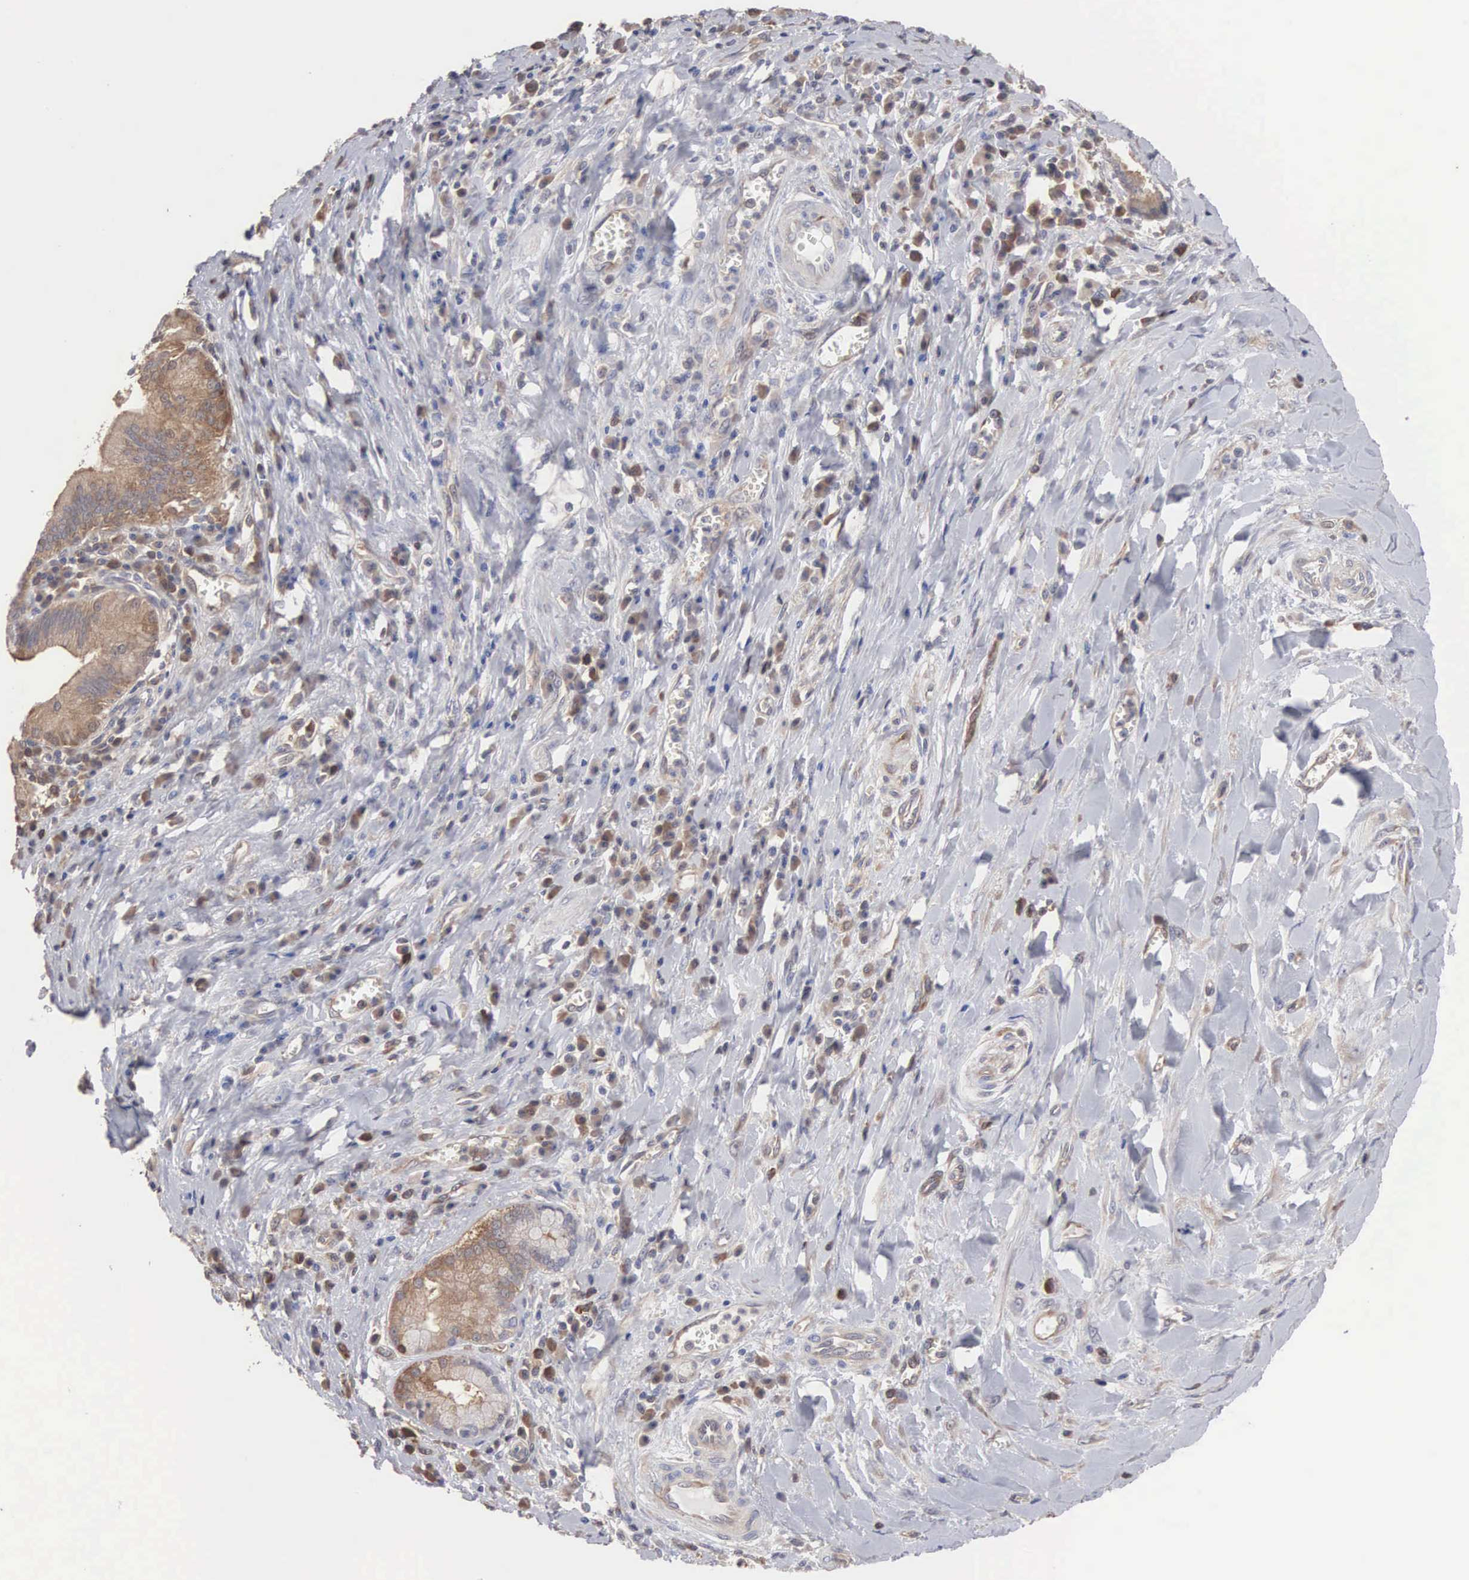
{"staining": {"intensity": "moderate", "quantity": "25%-75%", "location": "cytoplasmic/membranous"}, "tissue": "pancreatic cancer", "cell_type": "Tumor cells", "image_type": "cancer", "snomed": [{"axis": "morphology", "description": "Adenocarcinoma, NOS"}, {"axis": "topography", "description": "Pancreas"}], "caption": "Pancreatic adenocarcinoma was stained to show a protein in brown. There is medium levels of moderate cytoplasmic/membranous staining in approximately 25%-75% of tumor cells. (DAB (3,3'-diaminobenzidine) IHC, brown staining for protein, blue staining for nuclei).", "gene": "MTHFD1", "patient": {"sex": "male", "age": 69}}